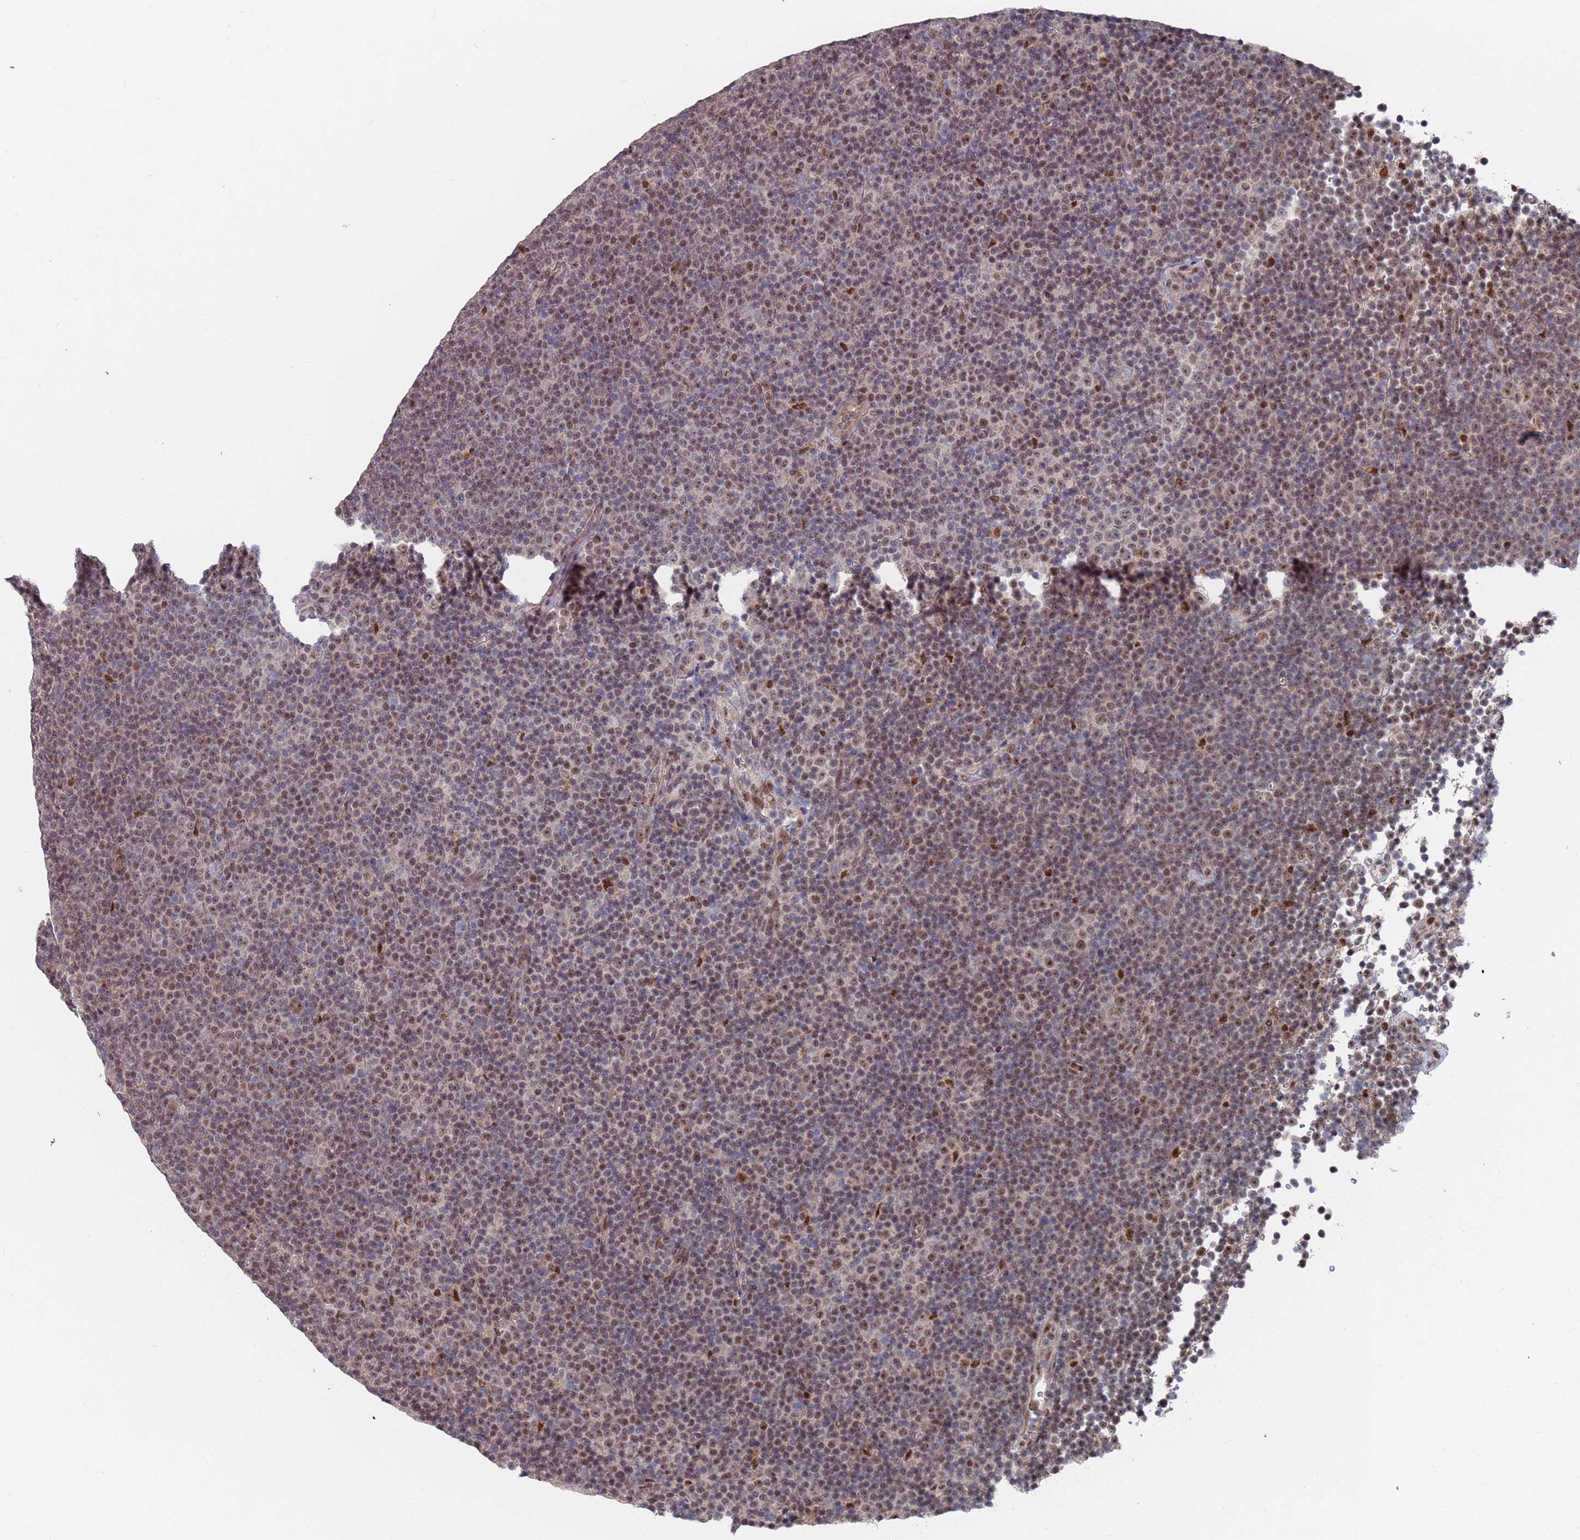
{"staining": {"intensity": "moderate", "quantity": ">75%", "location": "nuclear"}, "tissue": "lymphoma", "cell_type": "Tumor cells", "image_type": "cancer", "snomed": [{"axis": "morphology", "description": "Malignant lymphoma, non-Hodgkin's type, Low grade"}, {"axis": "topography", "description": "Lymph node"}], "caption": "The histopathology image displays staining of low-grade malignant lymphoma, non-Hodgkin's type, revealing moderate nuclear protein positivity (brown color) within tumor cells.", "gene": "RPP25", "patient": {"sex": "female", "age": 67}}